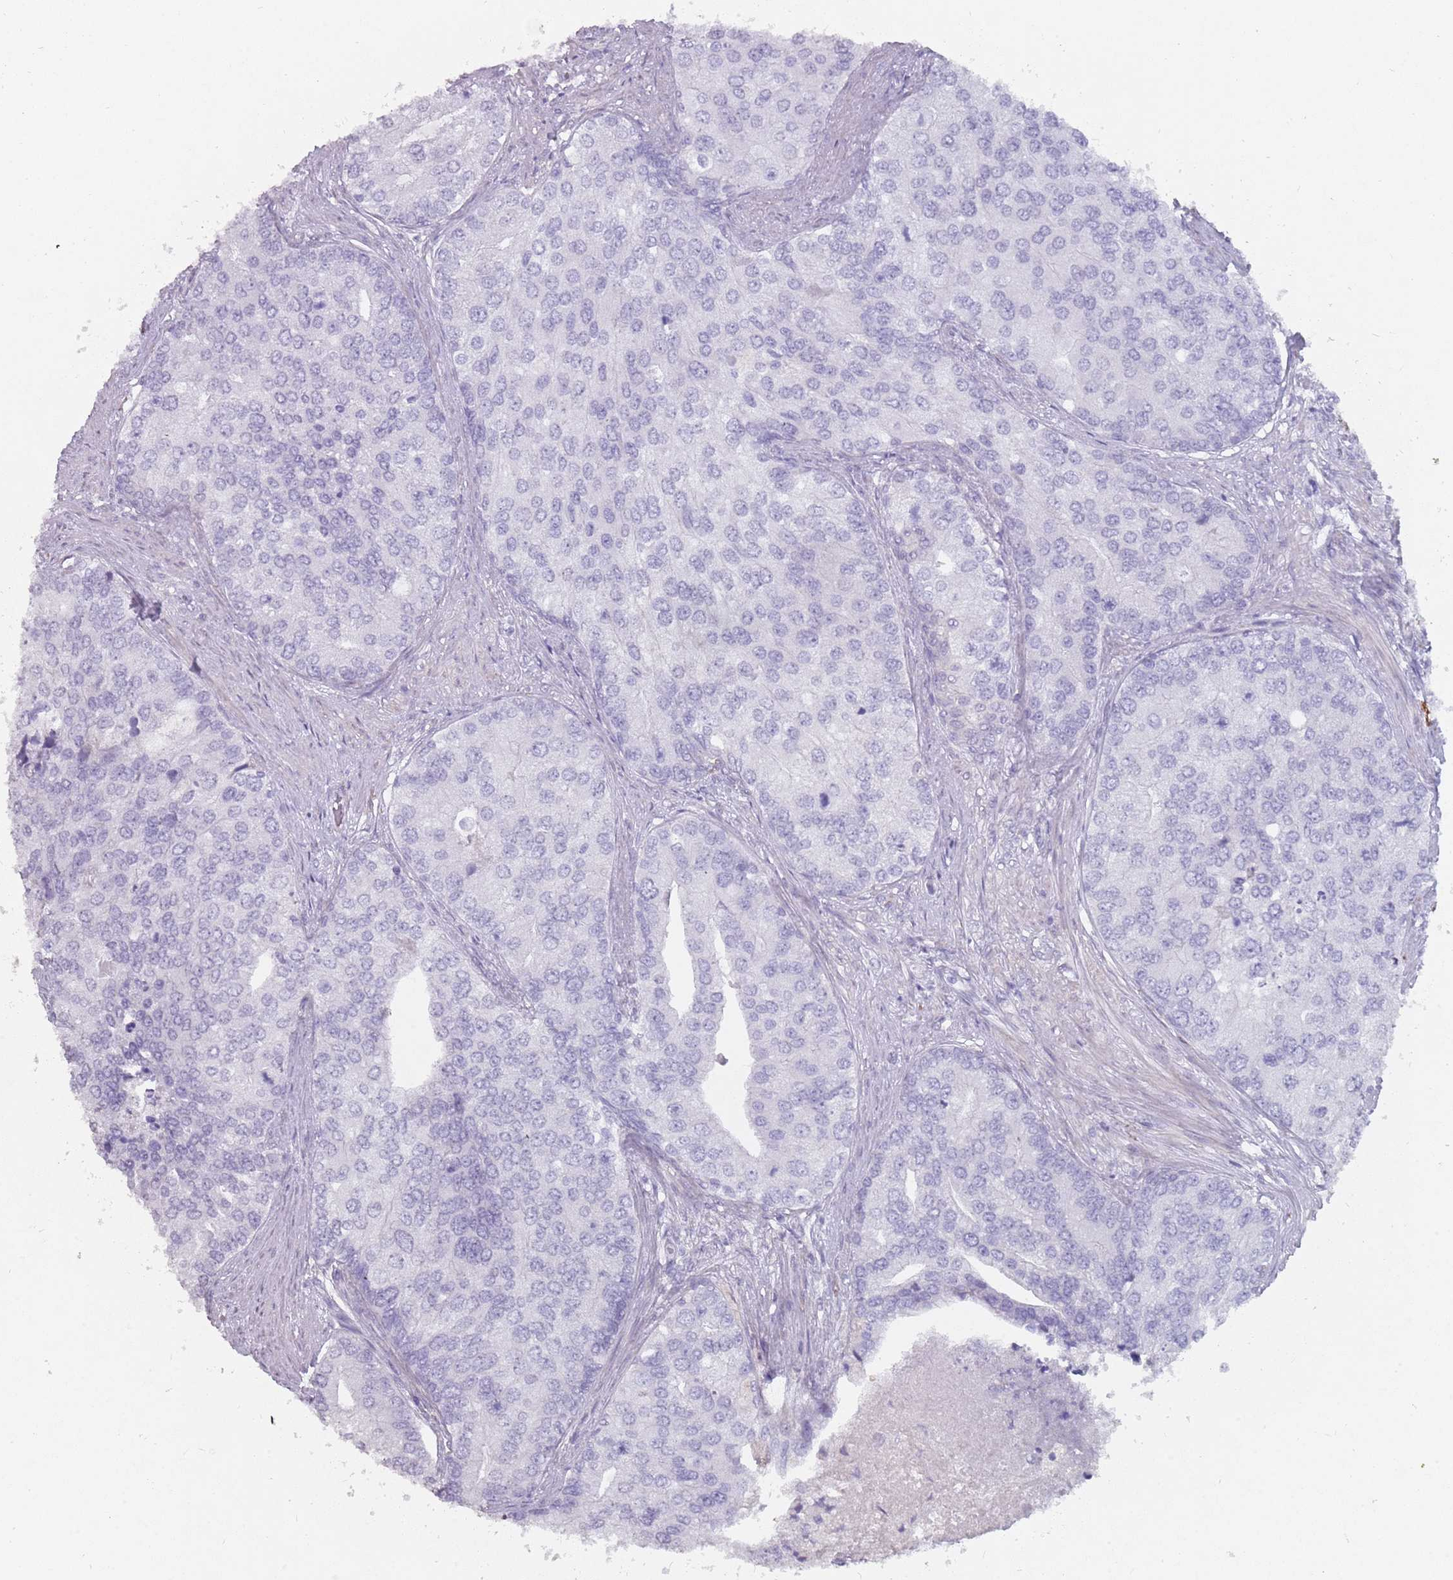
{"staining": {"intensity": "negative", "quantity": "none", "location": "none"}, "tissue": "prostate cancer", "cell_type": "Tumor cells", "image_type": "cancer", "snomed": [{"axis": "morphology", "description": "Adenocarcinoma, High grade"}, {"axis": "topography", "description": "Prostate"}], "caption": "A high-resolution image shows immunohistochemistry (IHC) staining of prostate cancer (high-grade adenocarcinoma), which demonstrates no significant positivity in tumor cells.", "gene": "DDX4", "patient": {"sex": "male", "age": 62}}